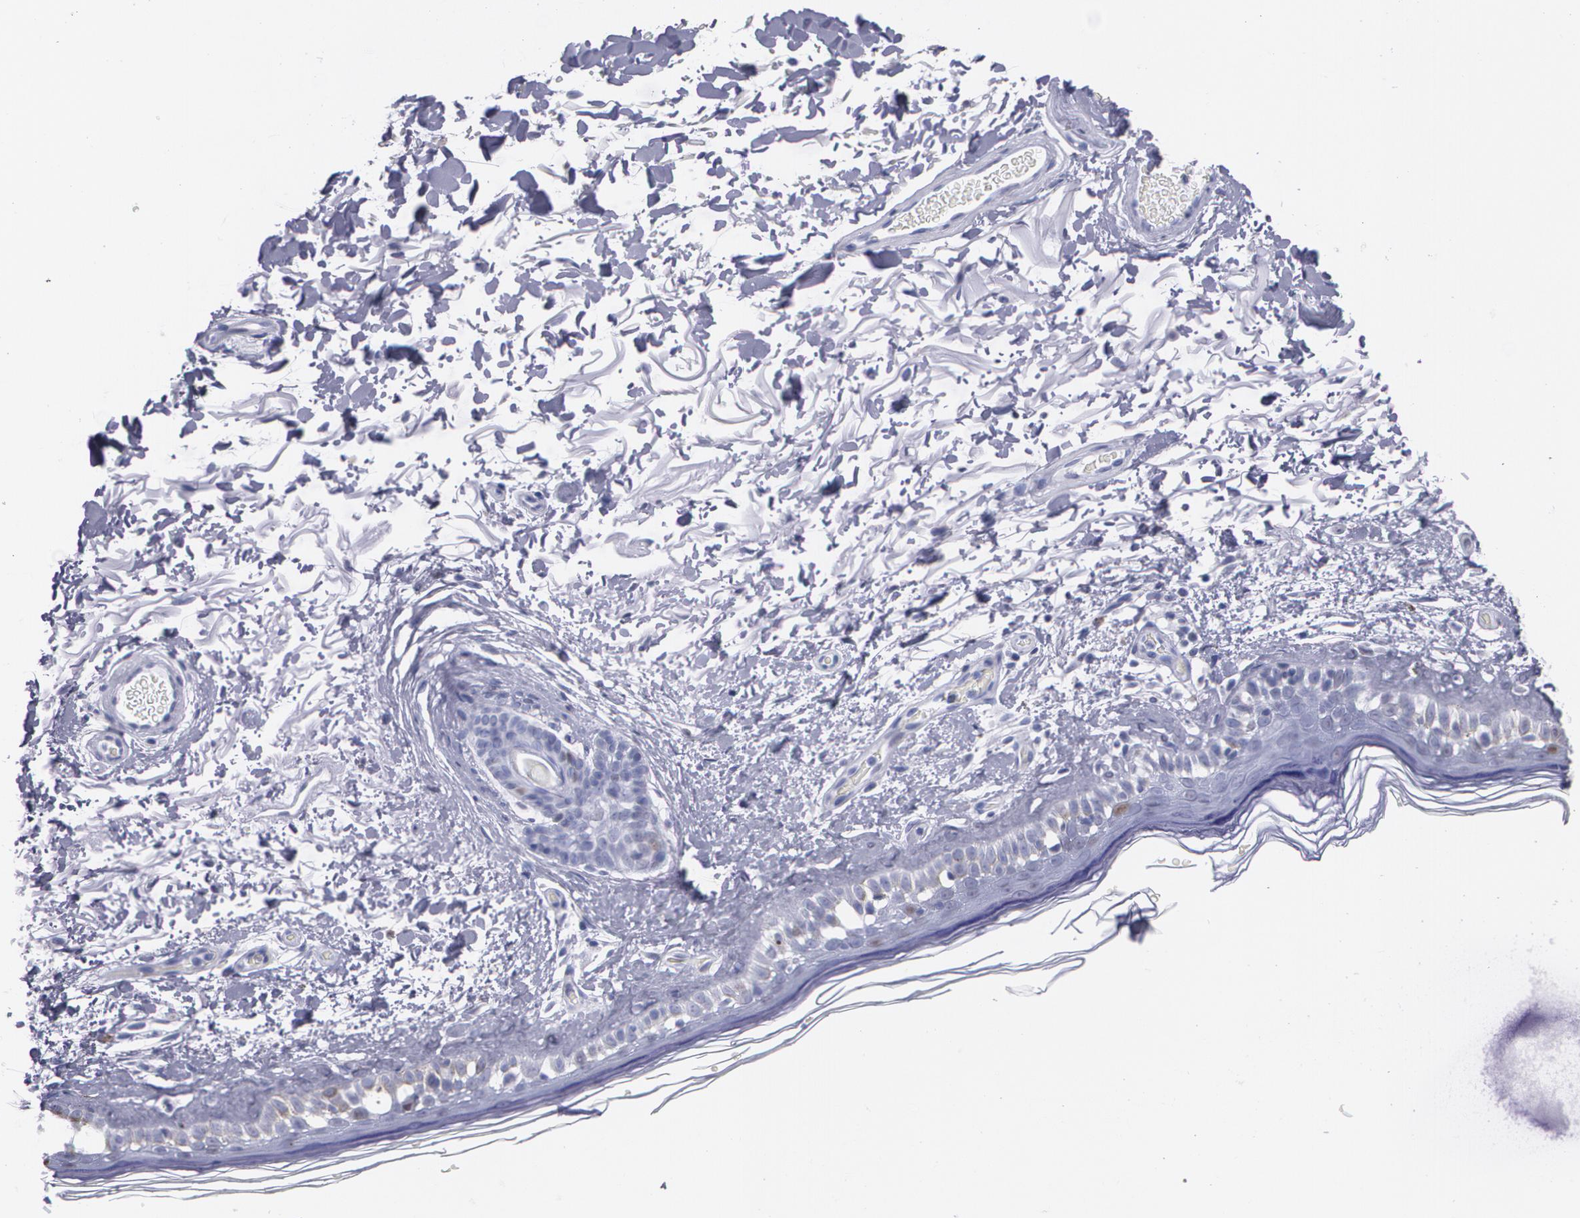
{"staining": {"intensity": "negative", "quantity": "none", "location": "none"}, "tissue": "skin", "cell_type": "Fibroblasts", "image_type": "normal", "snomed": [{"axis": "morphology", "description": "Normal tissue, NOS"}, {"axis": "topography", "description": "Skin"}], "caption": "IHC histopathology image of benign skin: skin stained with DAB demonstrates no significant protein positivity in fibroblasts. Brightfield microscopy of immunohistochemistry stained with DAB (brown) and hematoxylin (blue), captured at high magnification.", "gene": "TP53", "patient": {"sex": "male", "age": 63}}